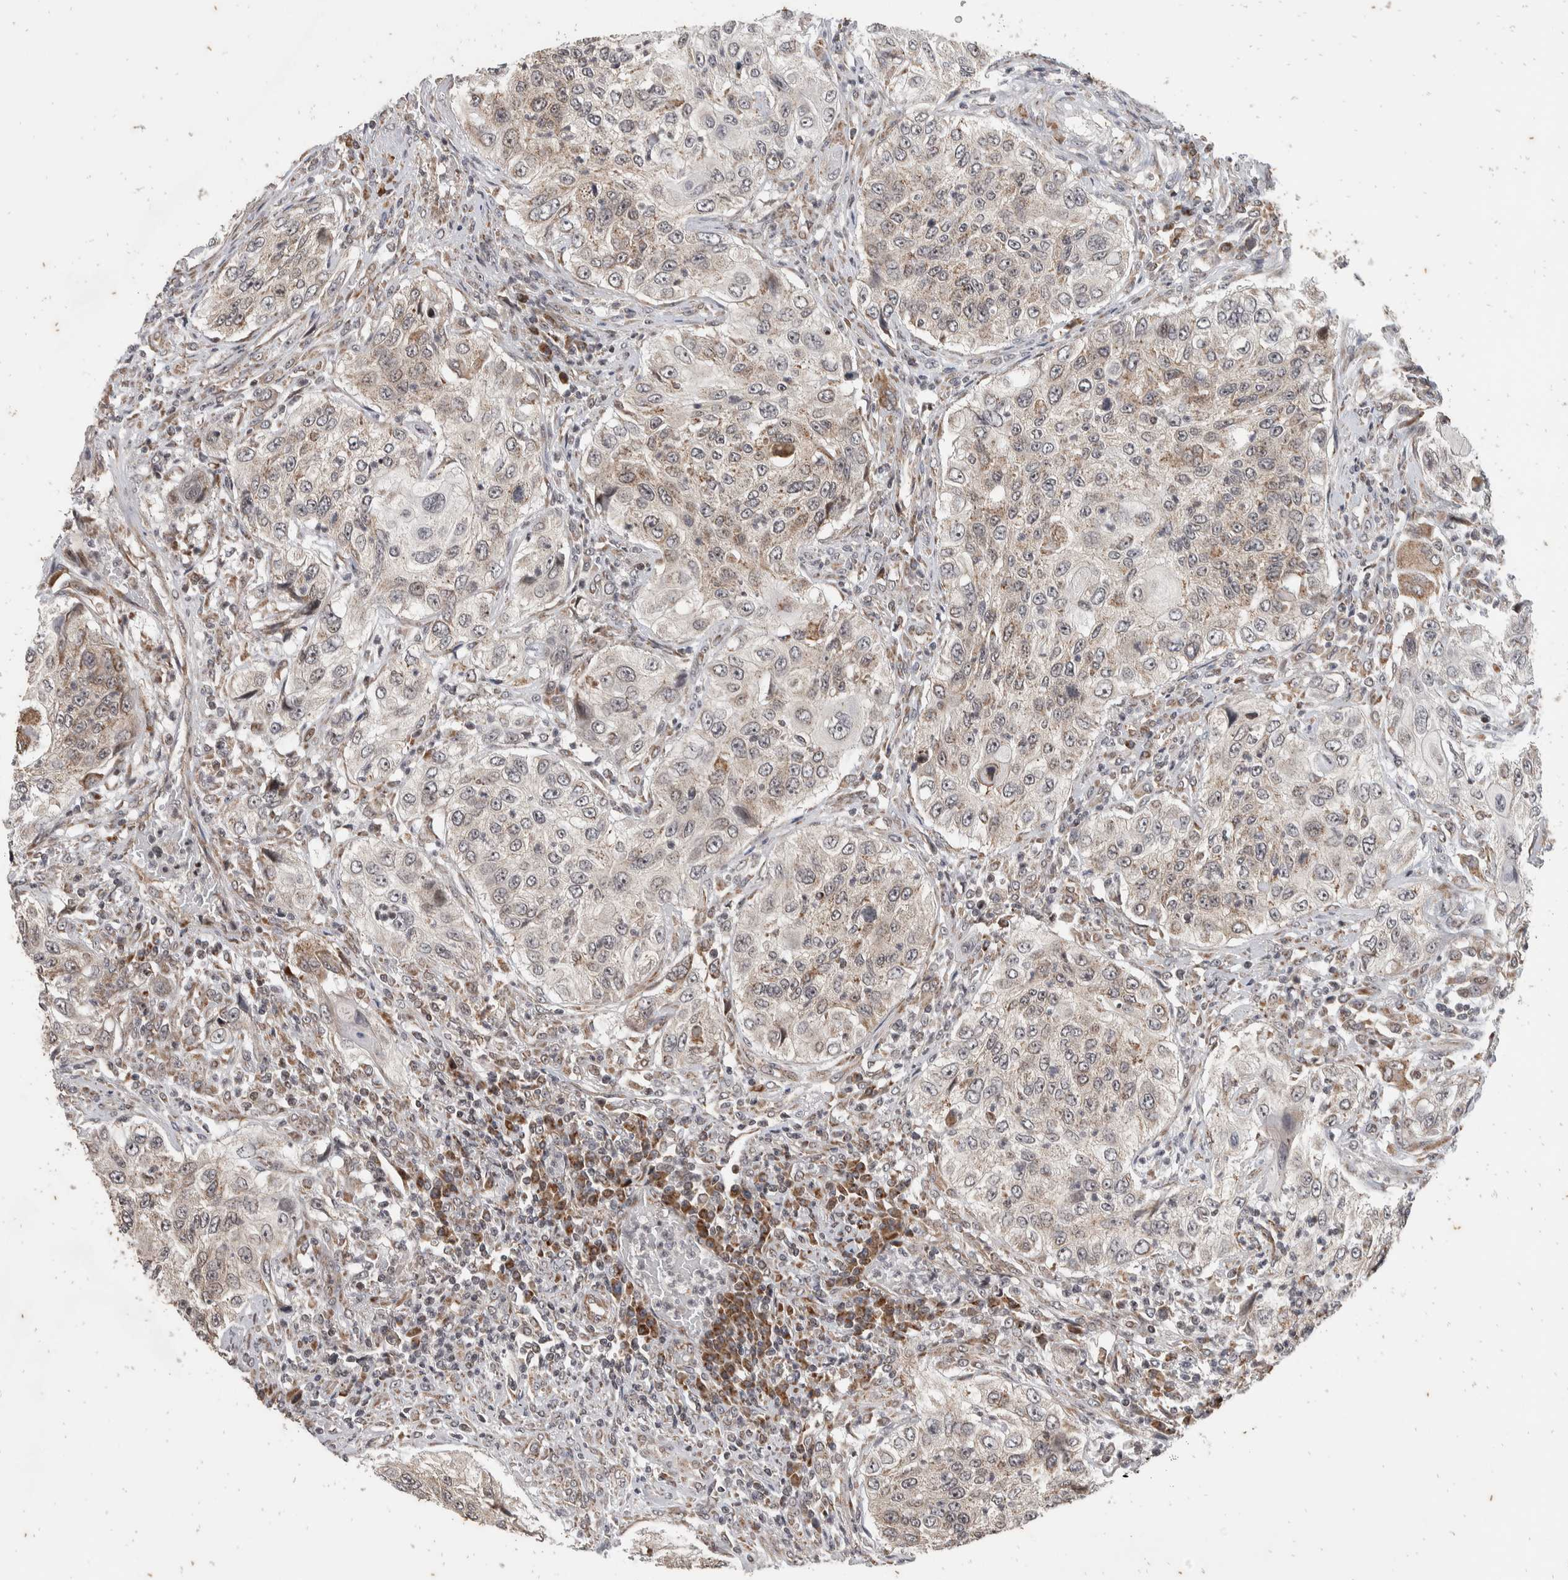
{"staining": {"intensity": "weak", "quantity": "<25%", "location": "cytoplasmic/membranous,nuclear"}, "tissue": "urothelial cancer", "cell_type": "Tumor cells", "image_type": "cancer", "snomed": [{"axis": "morphology", "description": "Urothelial carcinoma, High grade"}, {"axis": "topography", "description": "Urinary bladder"}], "caption": "Photomicrograph shows no significant protein expression in tumor cells of urothelial carcinoma (high-grade).", "gene": "ATXN7L1", "patient": {"sex": "female", "age": 60}}